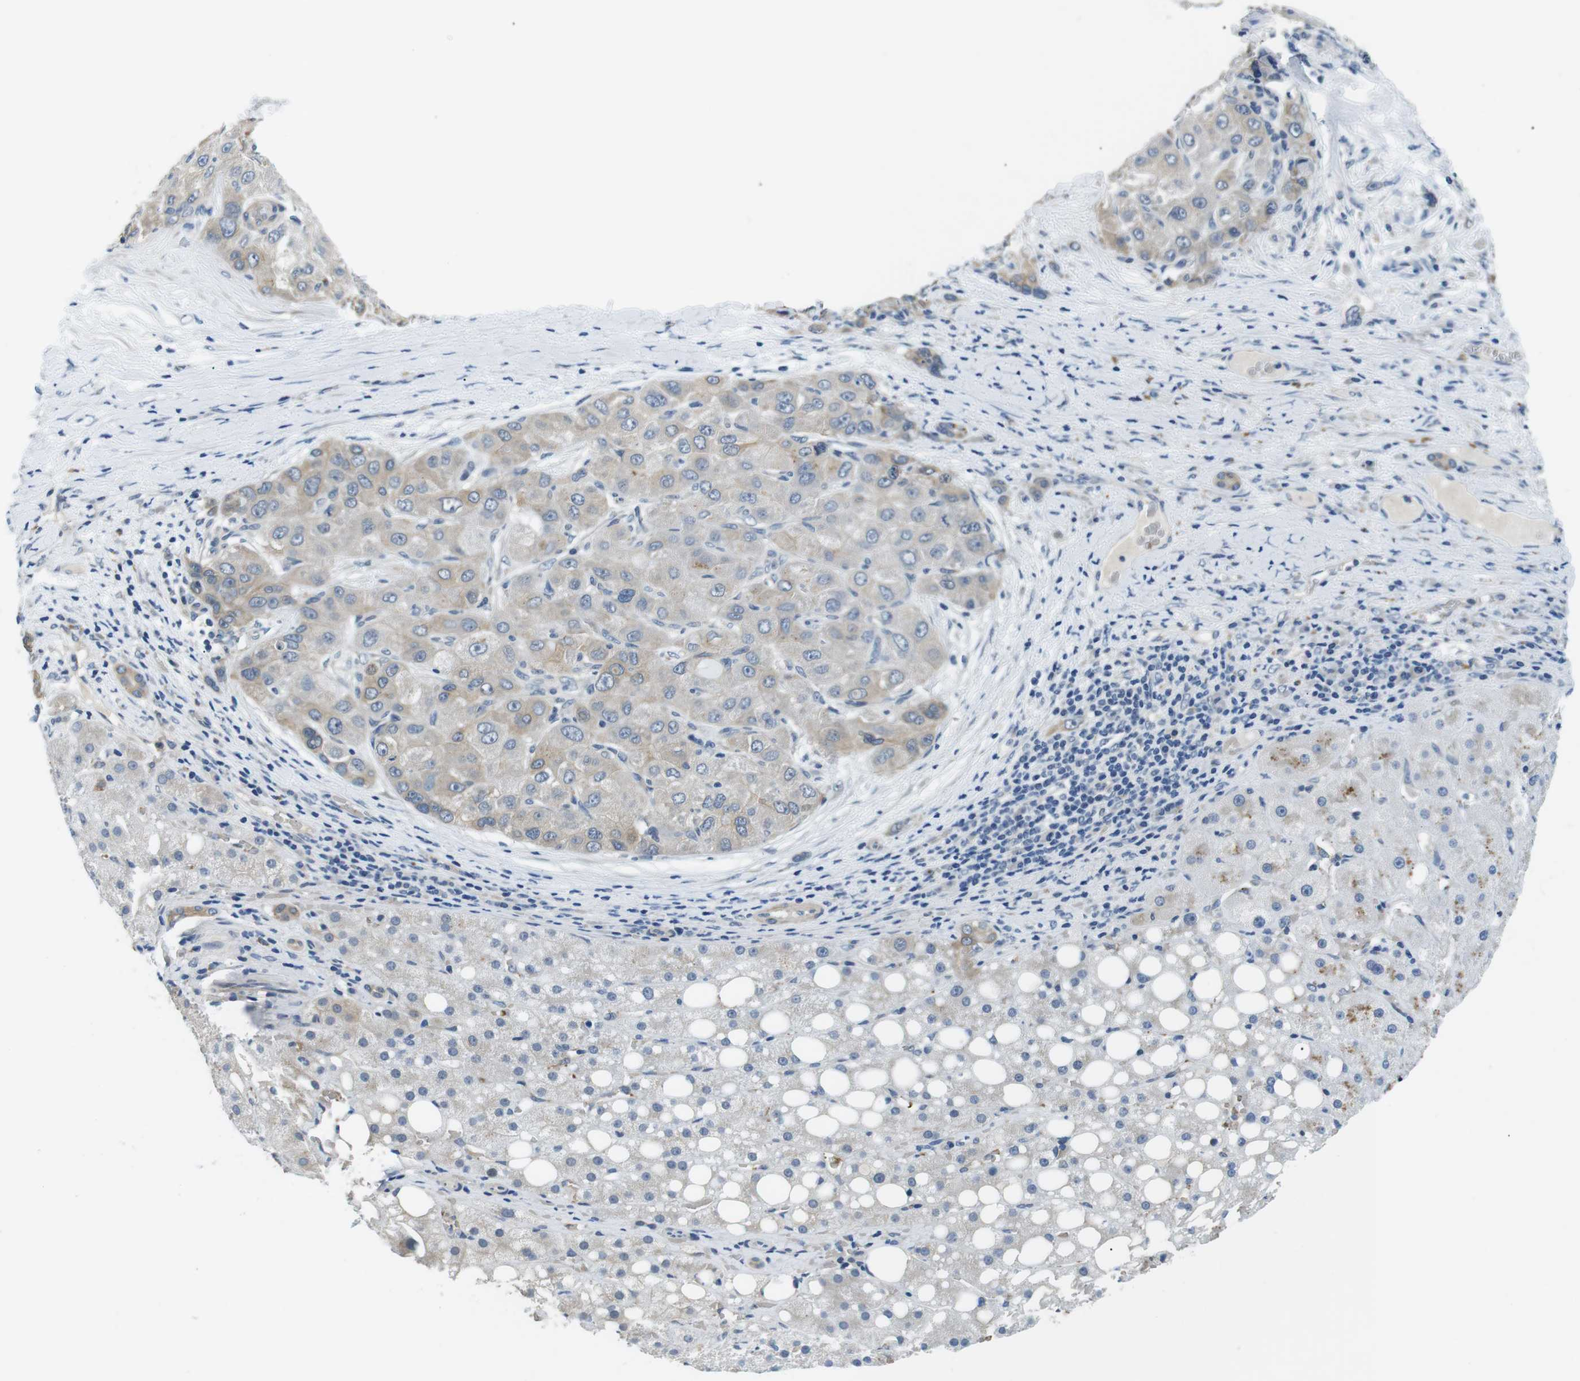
{"staining": {"intensity": "weak", "quantity": "<25%", "location": "cytoplasmic/membranous"}, "tissue": "liver cancer", "cell_type": "Tumor cells", "image_type": "cancer", "snomed": [{"axis": "morphology", "description": "Carcinoma, Hepatocellular, NOS"}, {"axis": "topography", "description": "Liver"}], "caption": "Immunohistochemistry histopathology image of neoplastic tissue: liver cancer stained with DAB (3,3'-diaminobenzidine) exhibits no significant protein expression in tumor cells.", "gene": "WSCD1", "patient": {"sex": "male", "age": 80}}